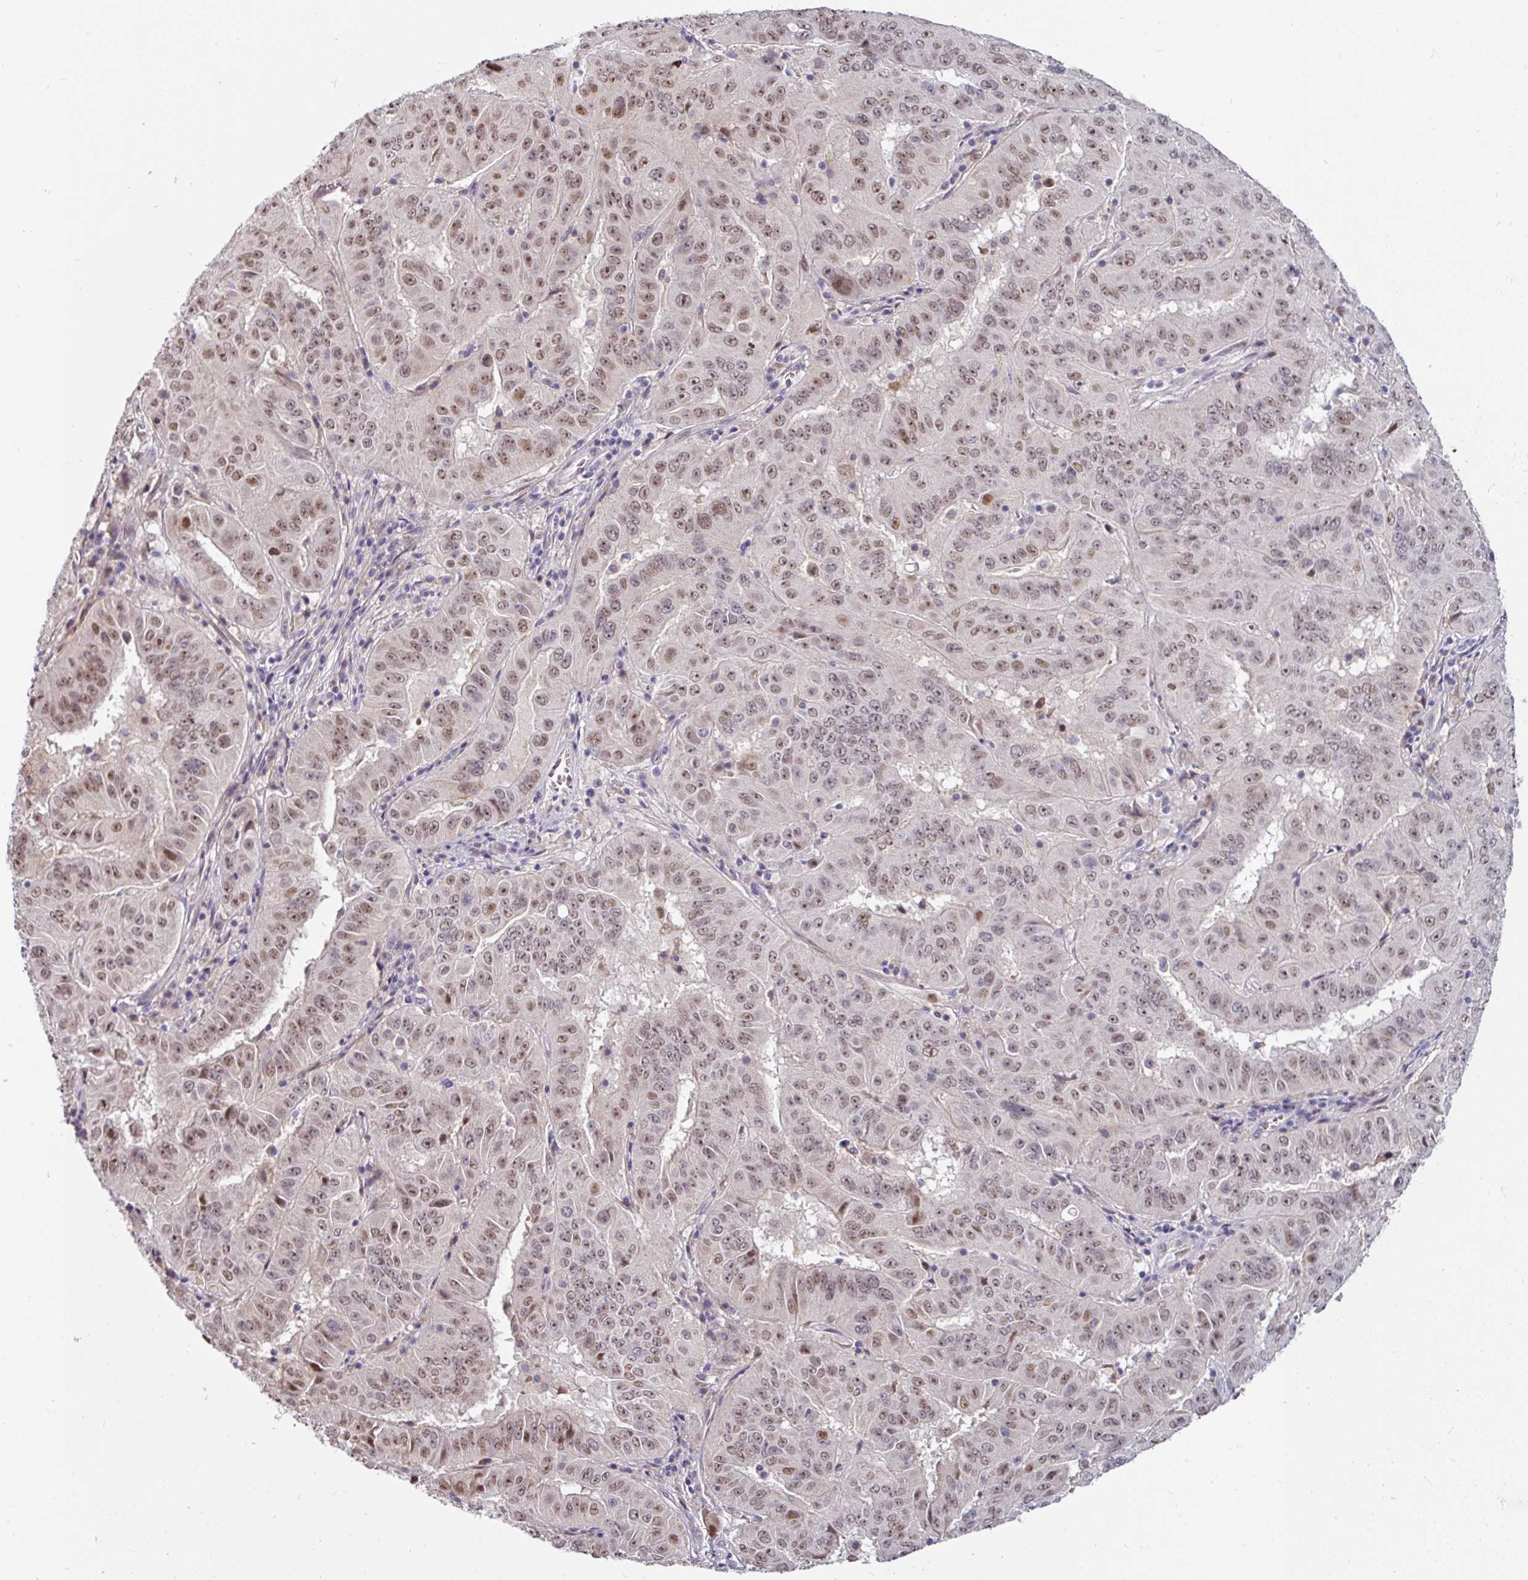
{"staining": {"intensity": "moderate", "quantity": "25%-75%", "location": "nuclear"}, "tissue": "pancreatic cancer", "cell_type": "Tumor cells", "image_type": "cancer", "snomed": [{"axis": "morphology", "description": "Adenocarcinoma, NOS"}, {"axis": "topography", "description": "Pancreas"}], "caption": "Protein staining exhibits moderate nuclear positivity in approximately 25%-75% of tumor cells in pancreatic cancer. The staining is performed using DAB (3,3'-diaminobenzidine) brown chromogen to label protein expression. The nuclei are counter-stained blue using hematoxylin.", "gene": "SWSAP1", "patient": {"sex": "male", "age": 63}}